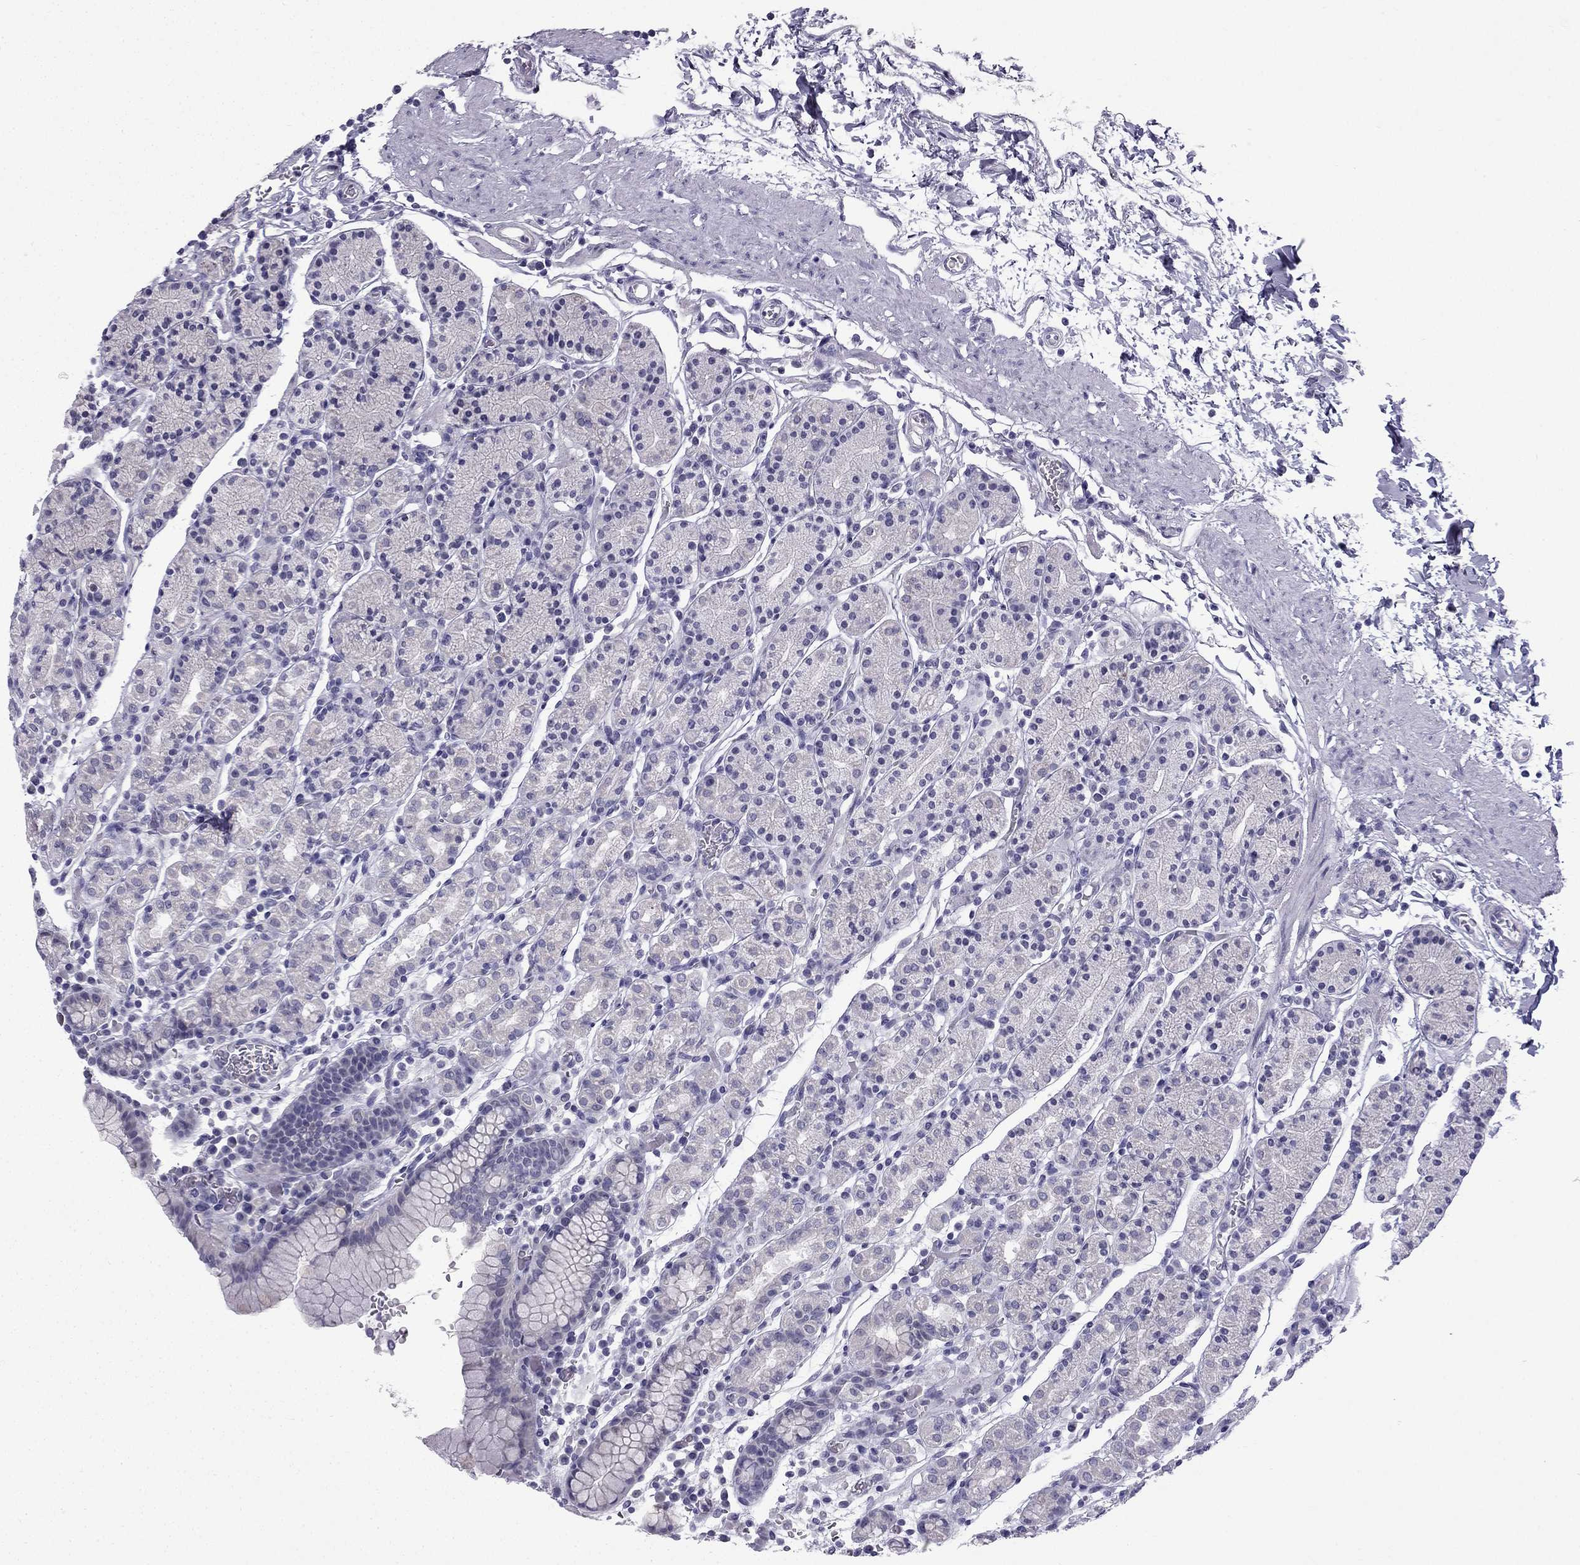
{"staining": {"intensity": "negative", "quantity": "none", "location": "none"}, "tissue": "stomach", "cell_type": "Glandular cells", "image_type": "normal", "snomed": [{"axis": "morphology", "description": "Normal tissue, NOS"}, {"axis": "topography", "description": "Stomach, upper"}, {"axis": "topography", "description": "Stomach"}], "caption": "The micrograph reveals no staining of glandular cells in benign stomach.", "gene": "CFAP53", "patient": {"sex": "male", "age": 62}}